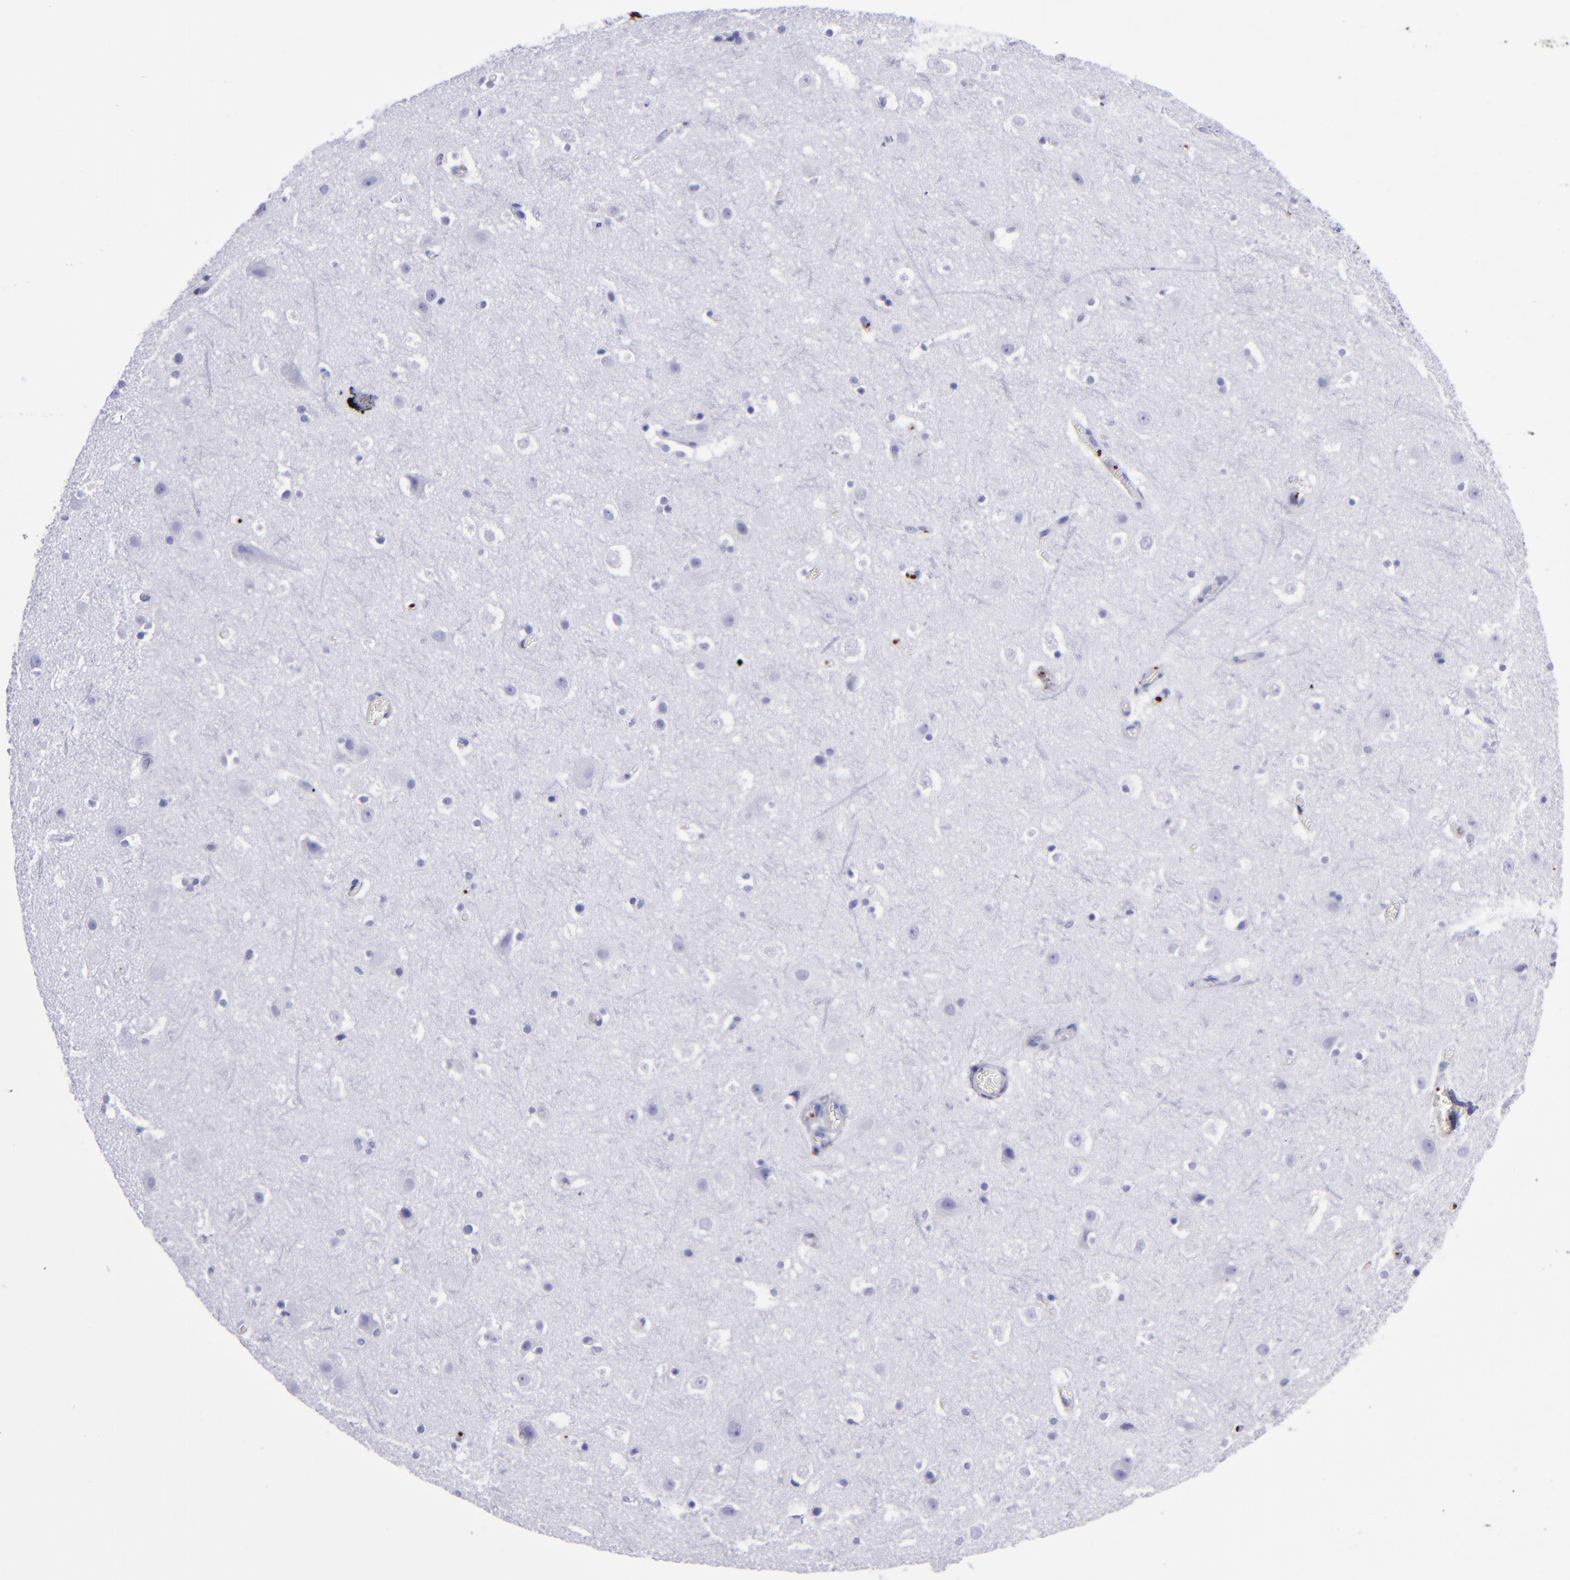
{"staining": {"intensity": "negative", "quantity": "none", "location": "none"}, "tissue": "cerebral cortex", "cell_type": "Endothelial cells", "image_type": "normal", "snomed": [{"axis": "morphology", "description": "Normal tissue, NOS"}, {"axis": "topography", "description": "Cerebral cortex"}], "caption": "High magnification brightfield microscopy of benign cerebral cortex stained with DAB (brown) and counterstained with hematoxylin (blue): endothelial cells show no significant staining.", "gene": "EFCAB13", "patient": {"sex": "male", "age": 45}}